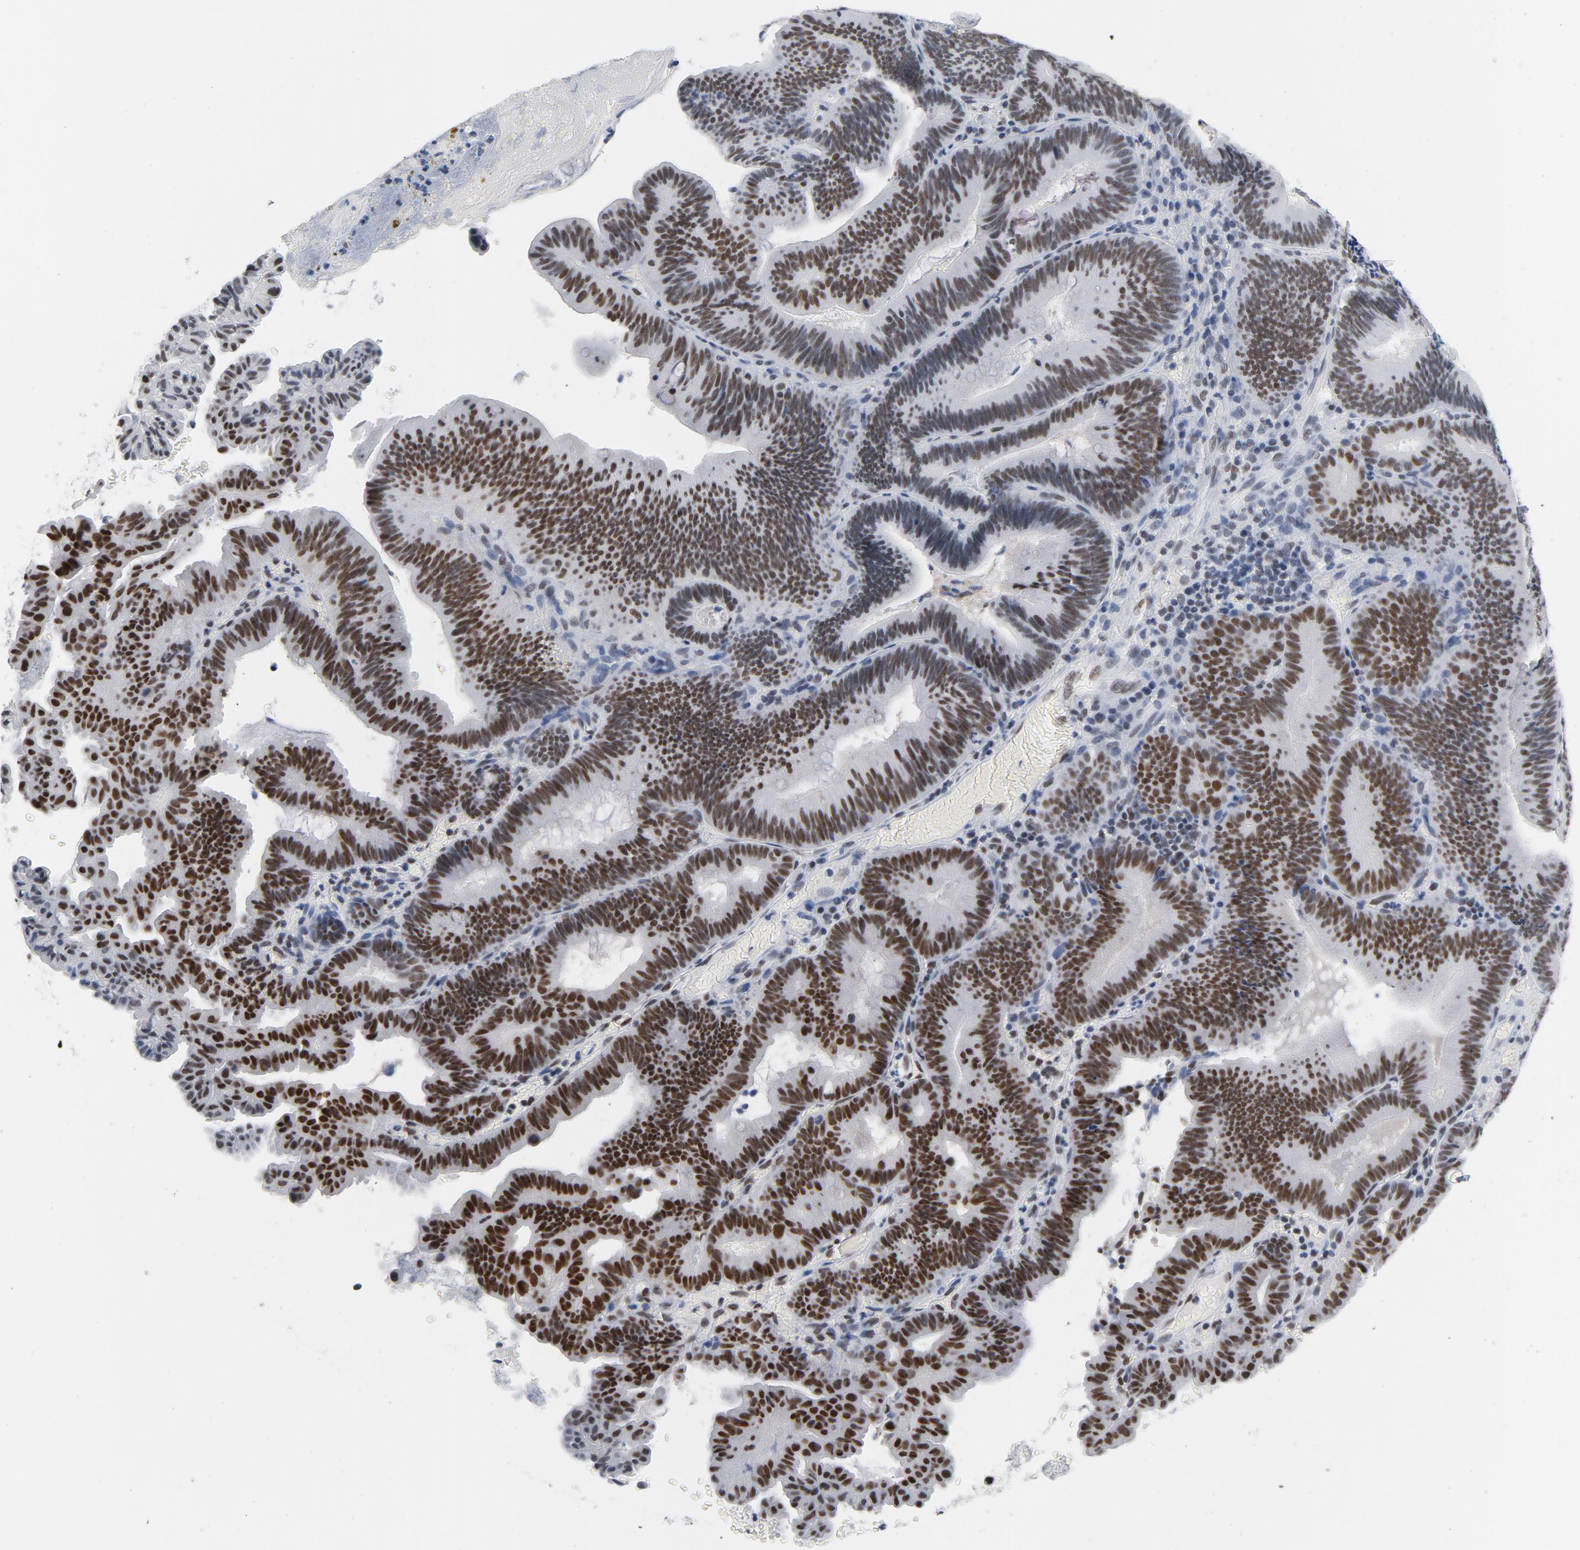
{"staining": {"intensity": "strong", "quantity": ">75%", "location": "nuclear"}, "tissue": "pancreatic cancer", "cell_type": "Tumor cells", "image_type": "cancer", "snomed": [{"axis": "morphology", "description": "Adenocarcinoma, NOS"}, {"axis": "topography", "description": "Pancreas"}], "caption": "Pancreatic cancer (adenocarcinoma) stained for a protein (brown) demonstrates strong nuclear positive staining in approximately >75% of tumor cells.", "gene": "CSTF2", "patient": {"sex": "male", "age": 82}}